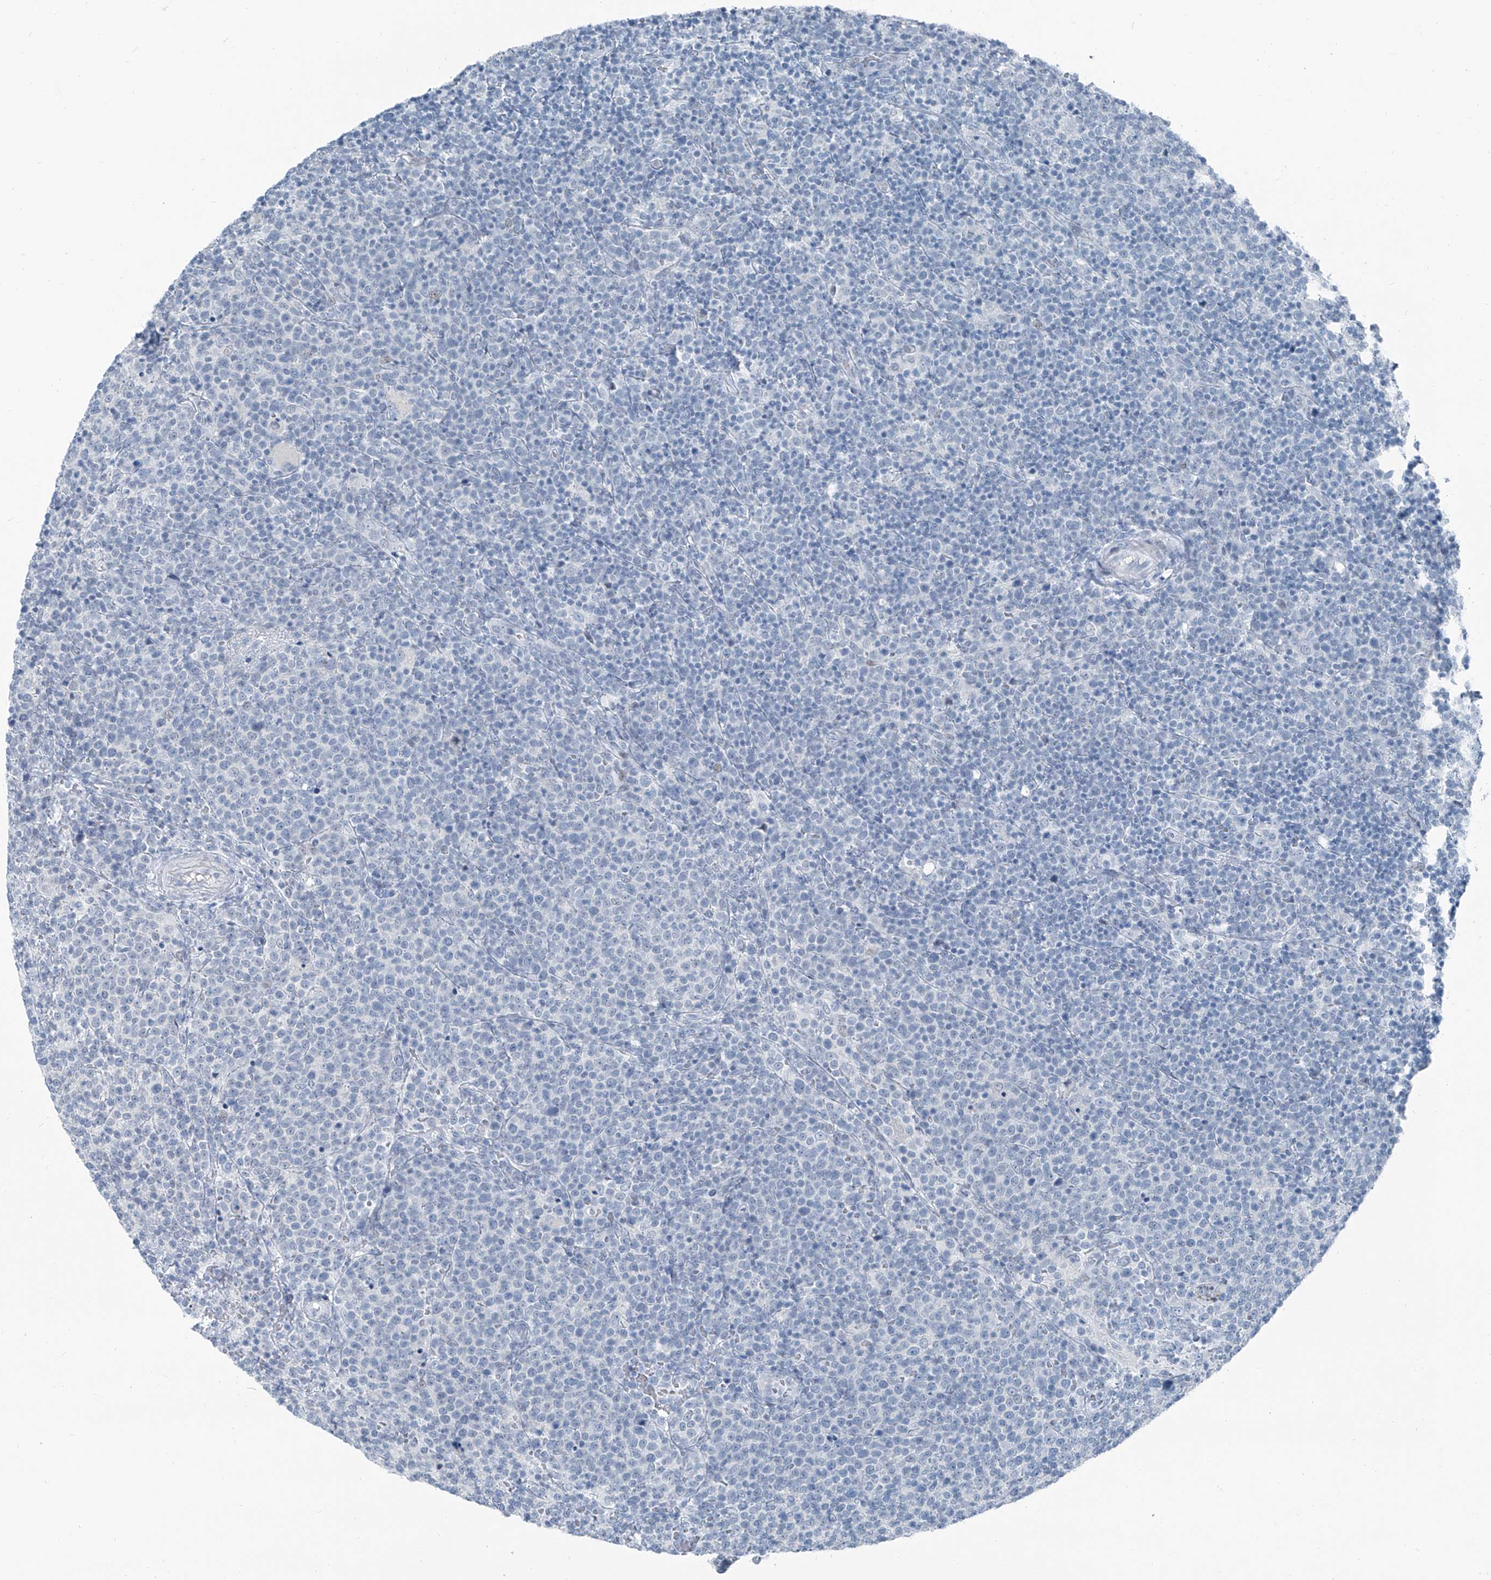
{"staining": {"intensity": "negative", "quantity": "none", "location": "none"}, "tissue": "lymphoma", "cell_type": "Tumor cells", "image_type": "cancer", "snomed": [{"axis": "morphology", "description": "Malignant lymphoma, non-Hodgkin's type, High grade"}, {"axis": "topography", "description": "Lymph node"}], "caption": "IHC micrograph of human high-grade malignant lymphoma, non-Hodgkin's type stained for a protein (brown), which displays no expression in tumor cells. (Stains: DAB (3,3'-diaminobenzidine) immunohistochemistry with hematoxylin counter stain, Microscopy: brightfield microscopy at high magnification).", "gene": "RGN", "patient": {"sex": "male", "age": 61}}